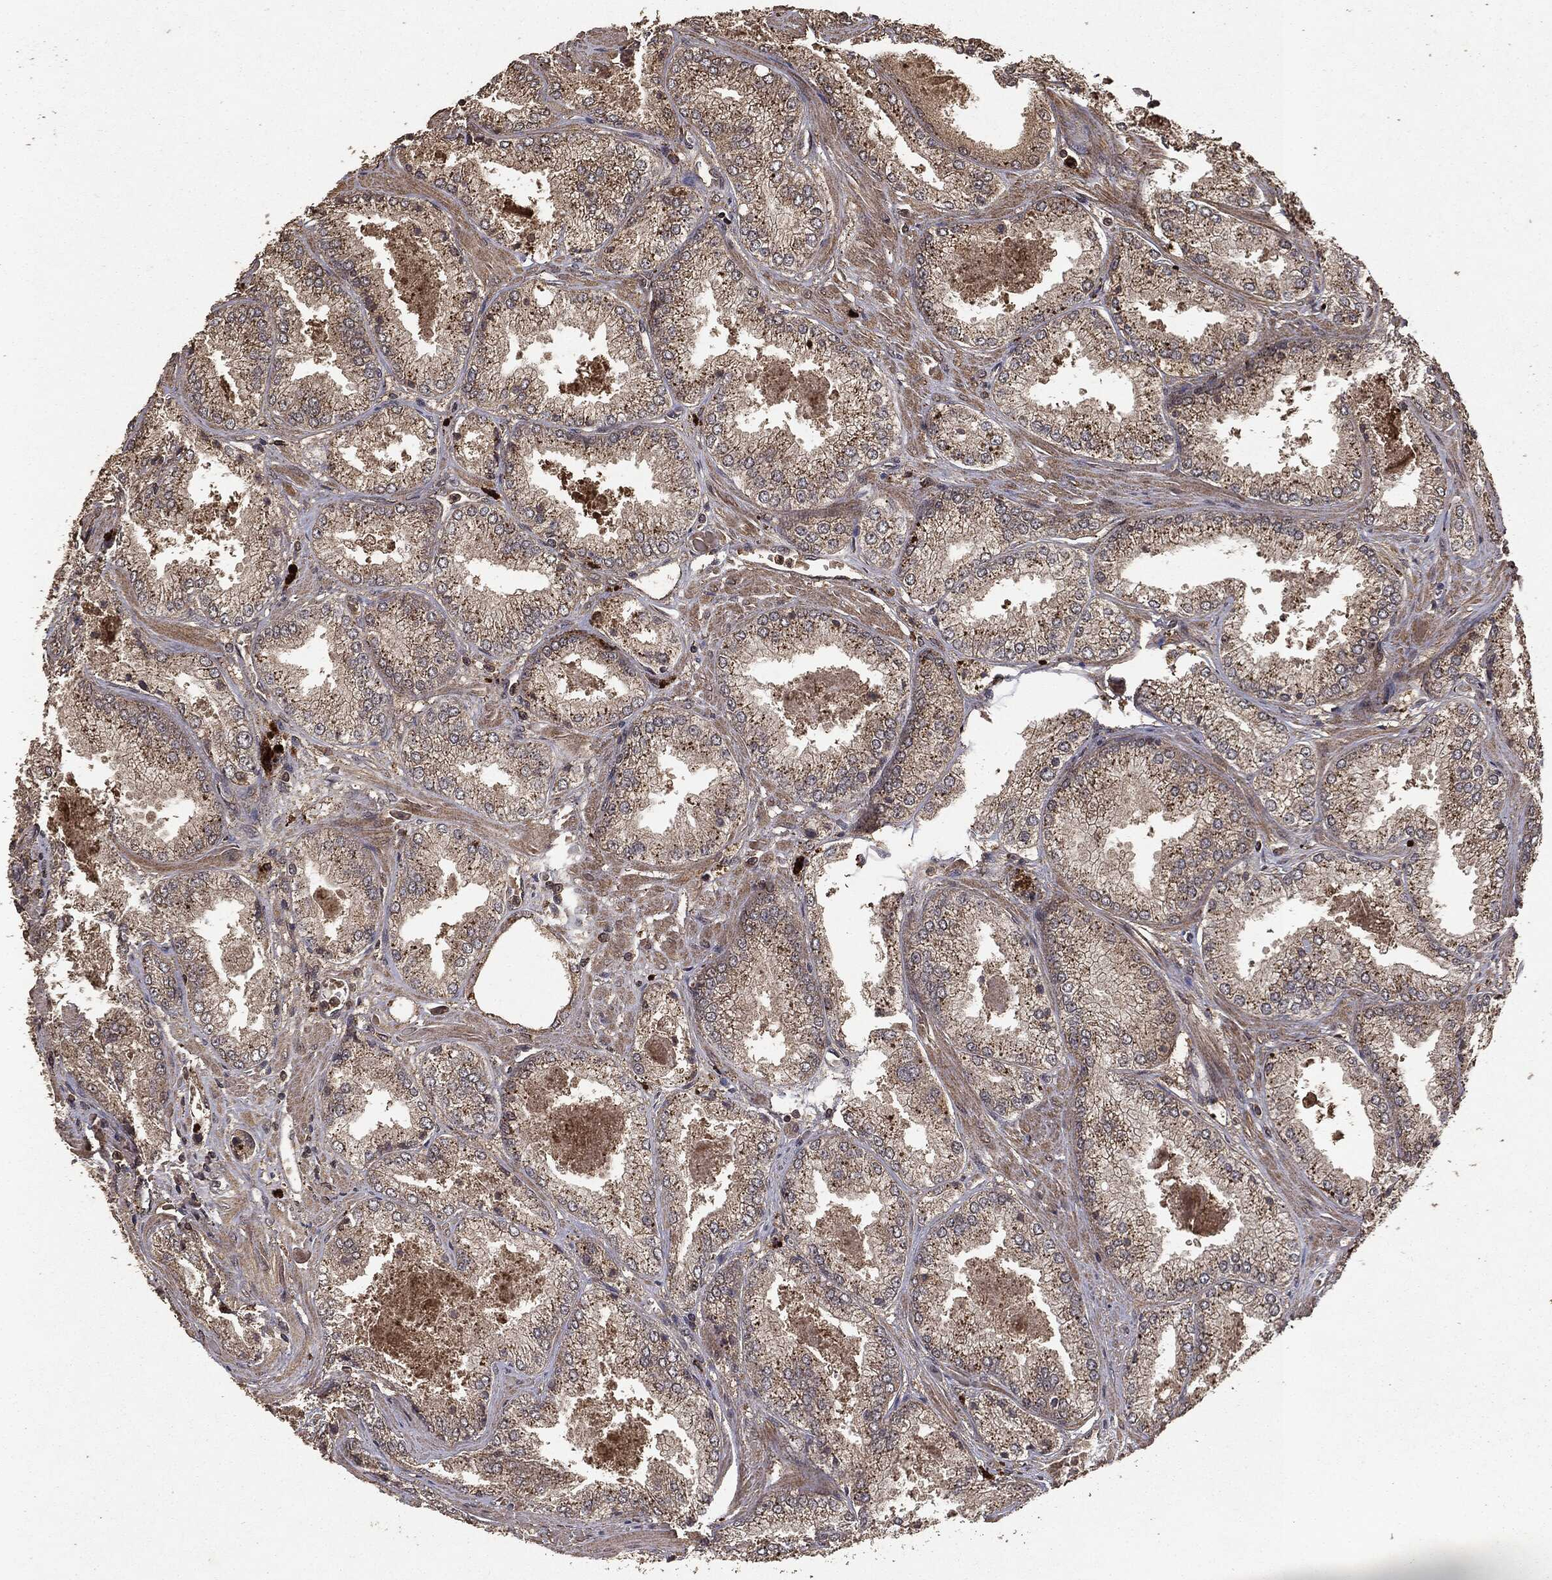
{"staining": {"intensity": "negative", "quantity": "none", "location": "none"}, "tissue": "prostate cancer", "cell_type": "Tumor cells", "image_type": "cancer", "snomed": [{"axis": "morphology", "description": "Adenocarcinoma, Low grade"}, {"axis": "topography", "description": "Prostate"}], "caption": "DAB immunohistochemical staining of prostate cancer (adenocarcinoma (low-grade)) shows no significant positivity in tumor cells. (Brightfield microscopy of DAB IHC at high magnification).", "gene": "NME1", "patient": {"sex": "male", "age": 68}}